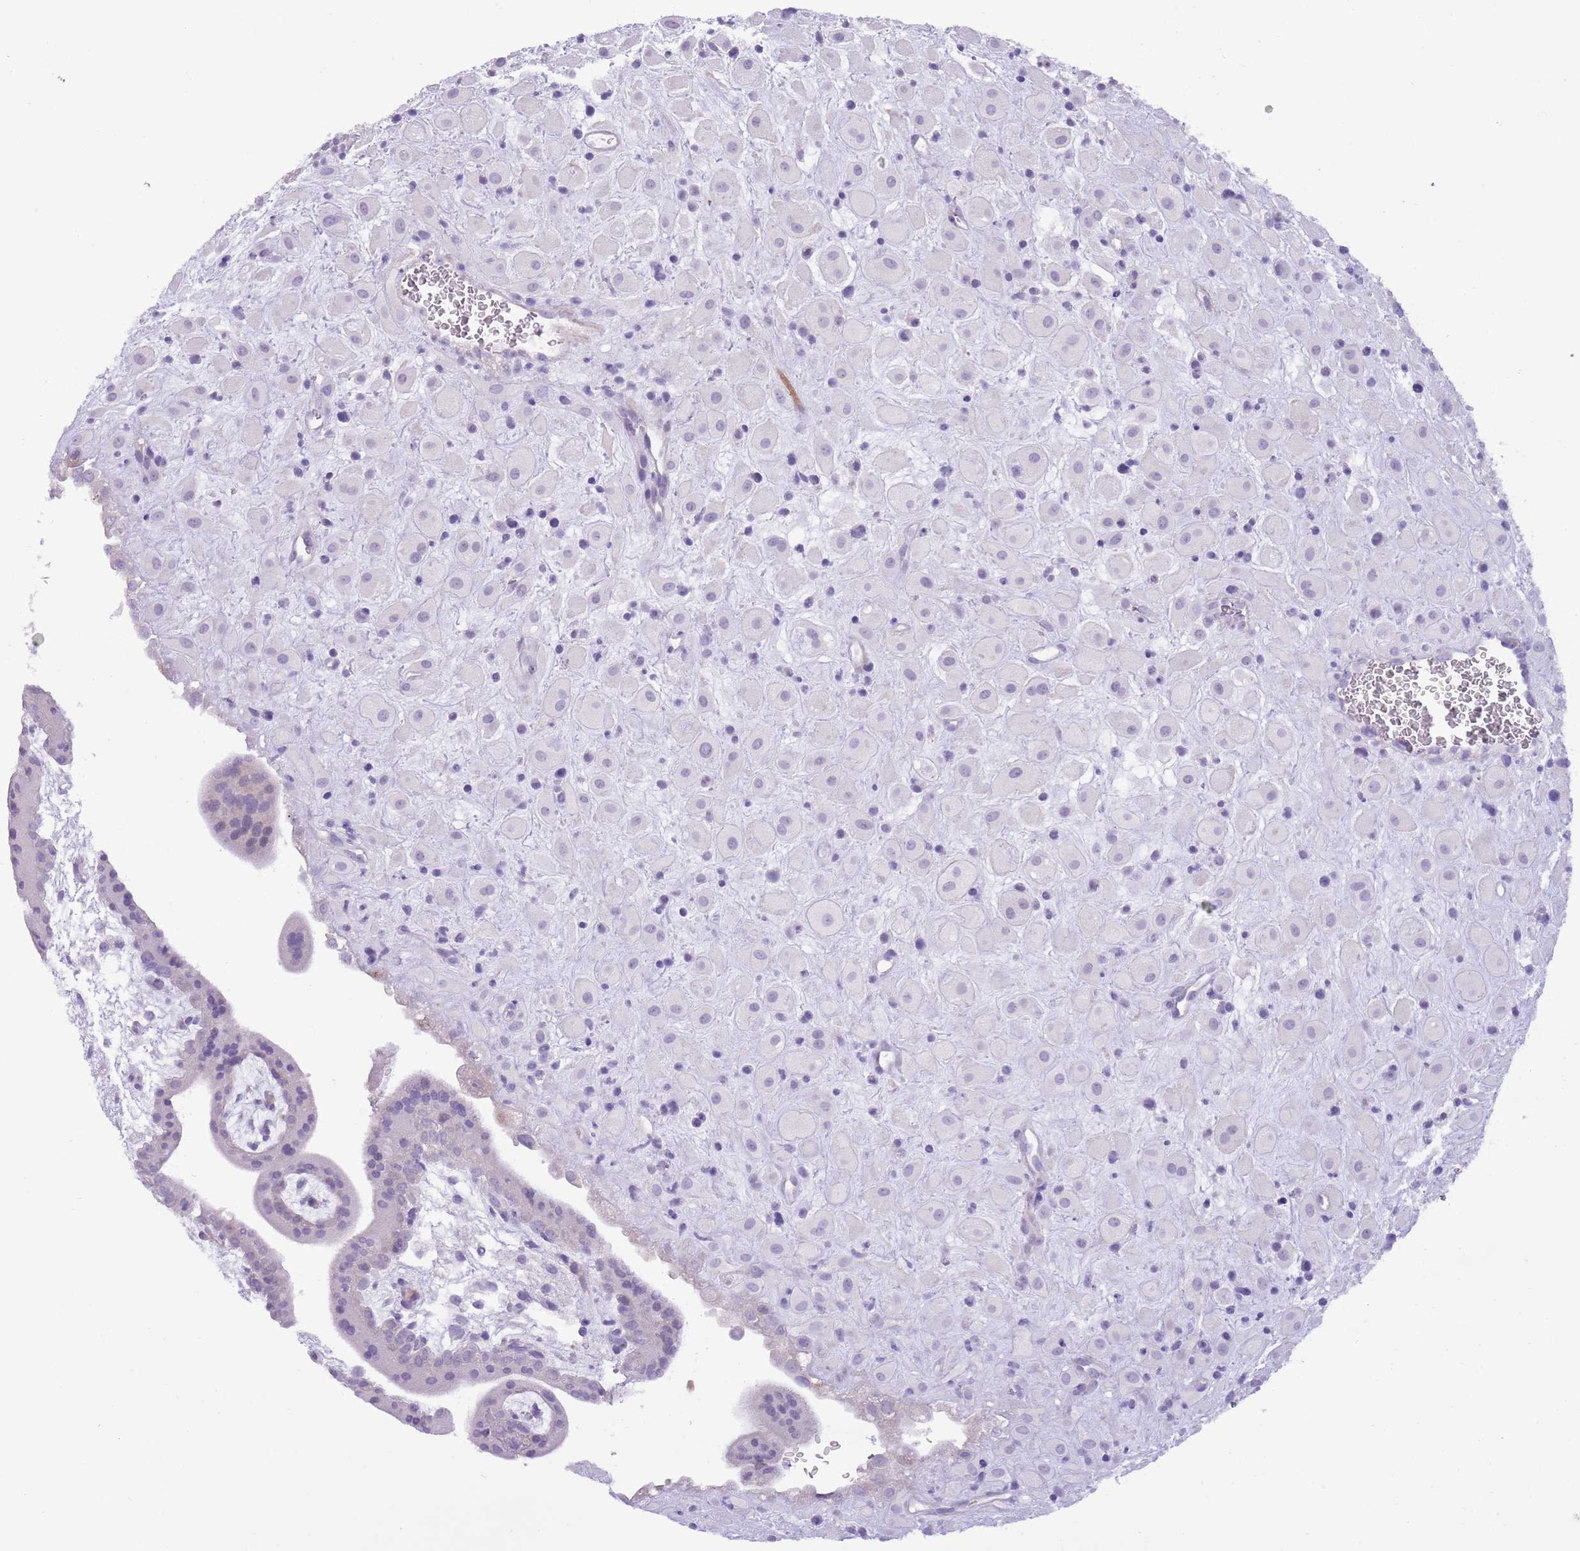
{"staining": {"intensity": "negative", "quantity": "none", "location": "none"}, "tissue": "placenta", "cell_type": "Decidual cells", "image_type": "normal", "snomed": [{"axis": "morphology", "description": "Normal tissue, NOS"}, {"axis": "topography", "description": "Placenta"}], "caption": "An IHC image of benign placenta is shown. There is no staining in decidual cells of placenta.", "gene": "OR6M1", "patient": {"sex": "female", "age": 35}}